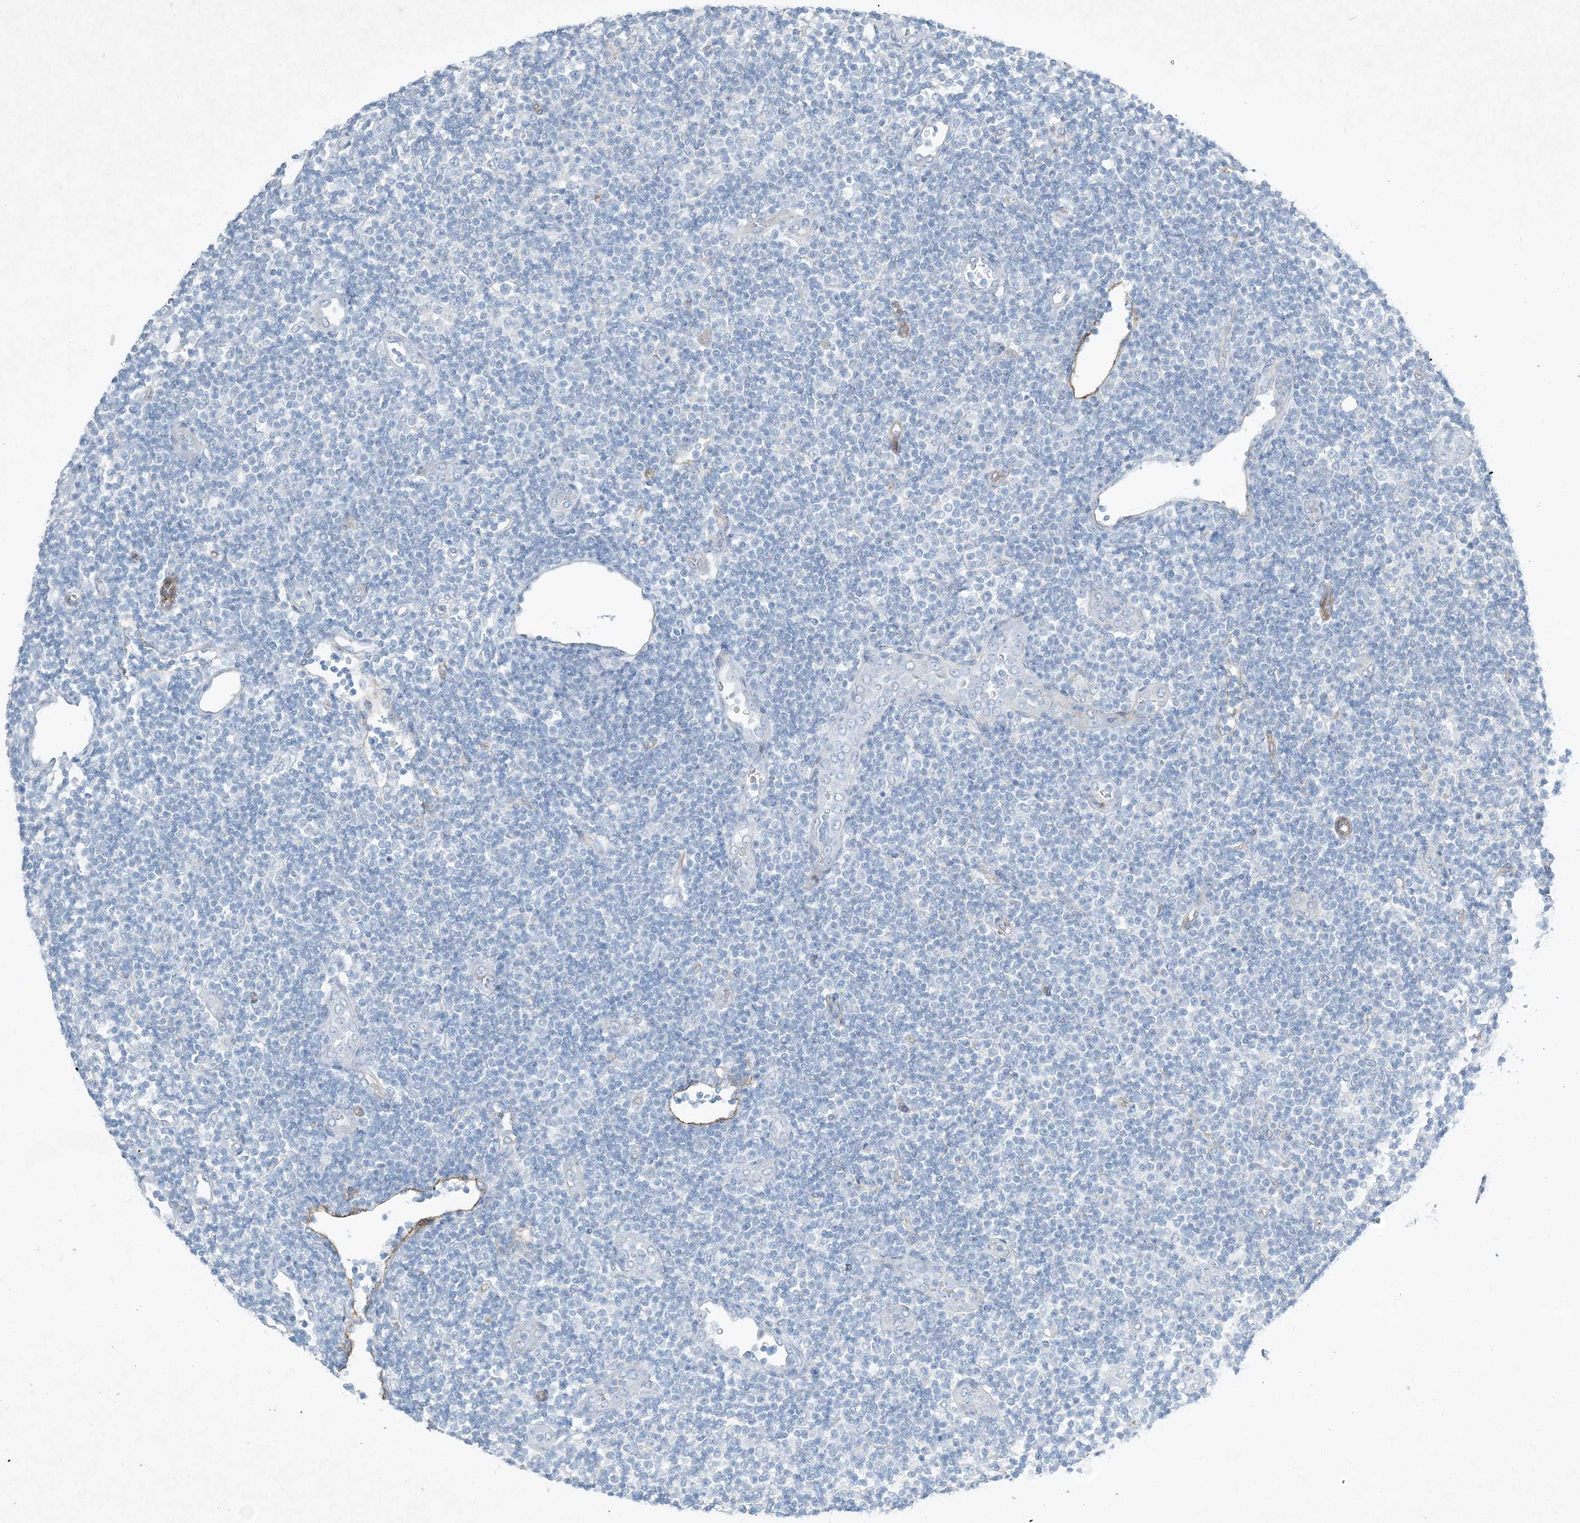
{"staining": {"intensity": "negative", "quantity": "none", "location": "none"}, "tissue": "lymphoma", "cell_type": "Tumor cells", "image_type": "cancer", "snomed": [{"axis": "morphology", "description": "Malignant lymphoma, non-Hodgkin's type, Low grade"}, {"axis": "topography", "description": "Lymph node"}], "caption": "IHC image of neoplastic tissue: lymphoma stained with DAB (3,3'-diaminobenzidine) demonstrates no significant protein positivity in tumor cells.", "gene": "PGM5", "patient": {"sex": "male", "age": 83}}